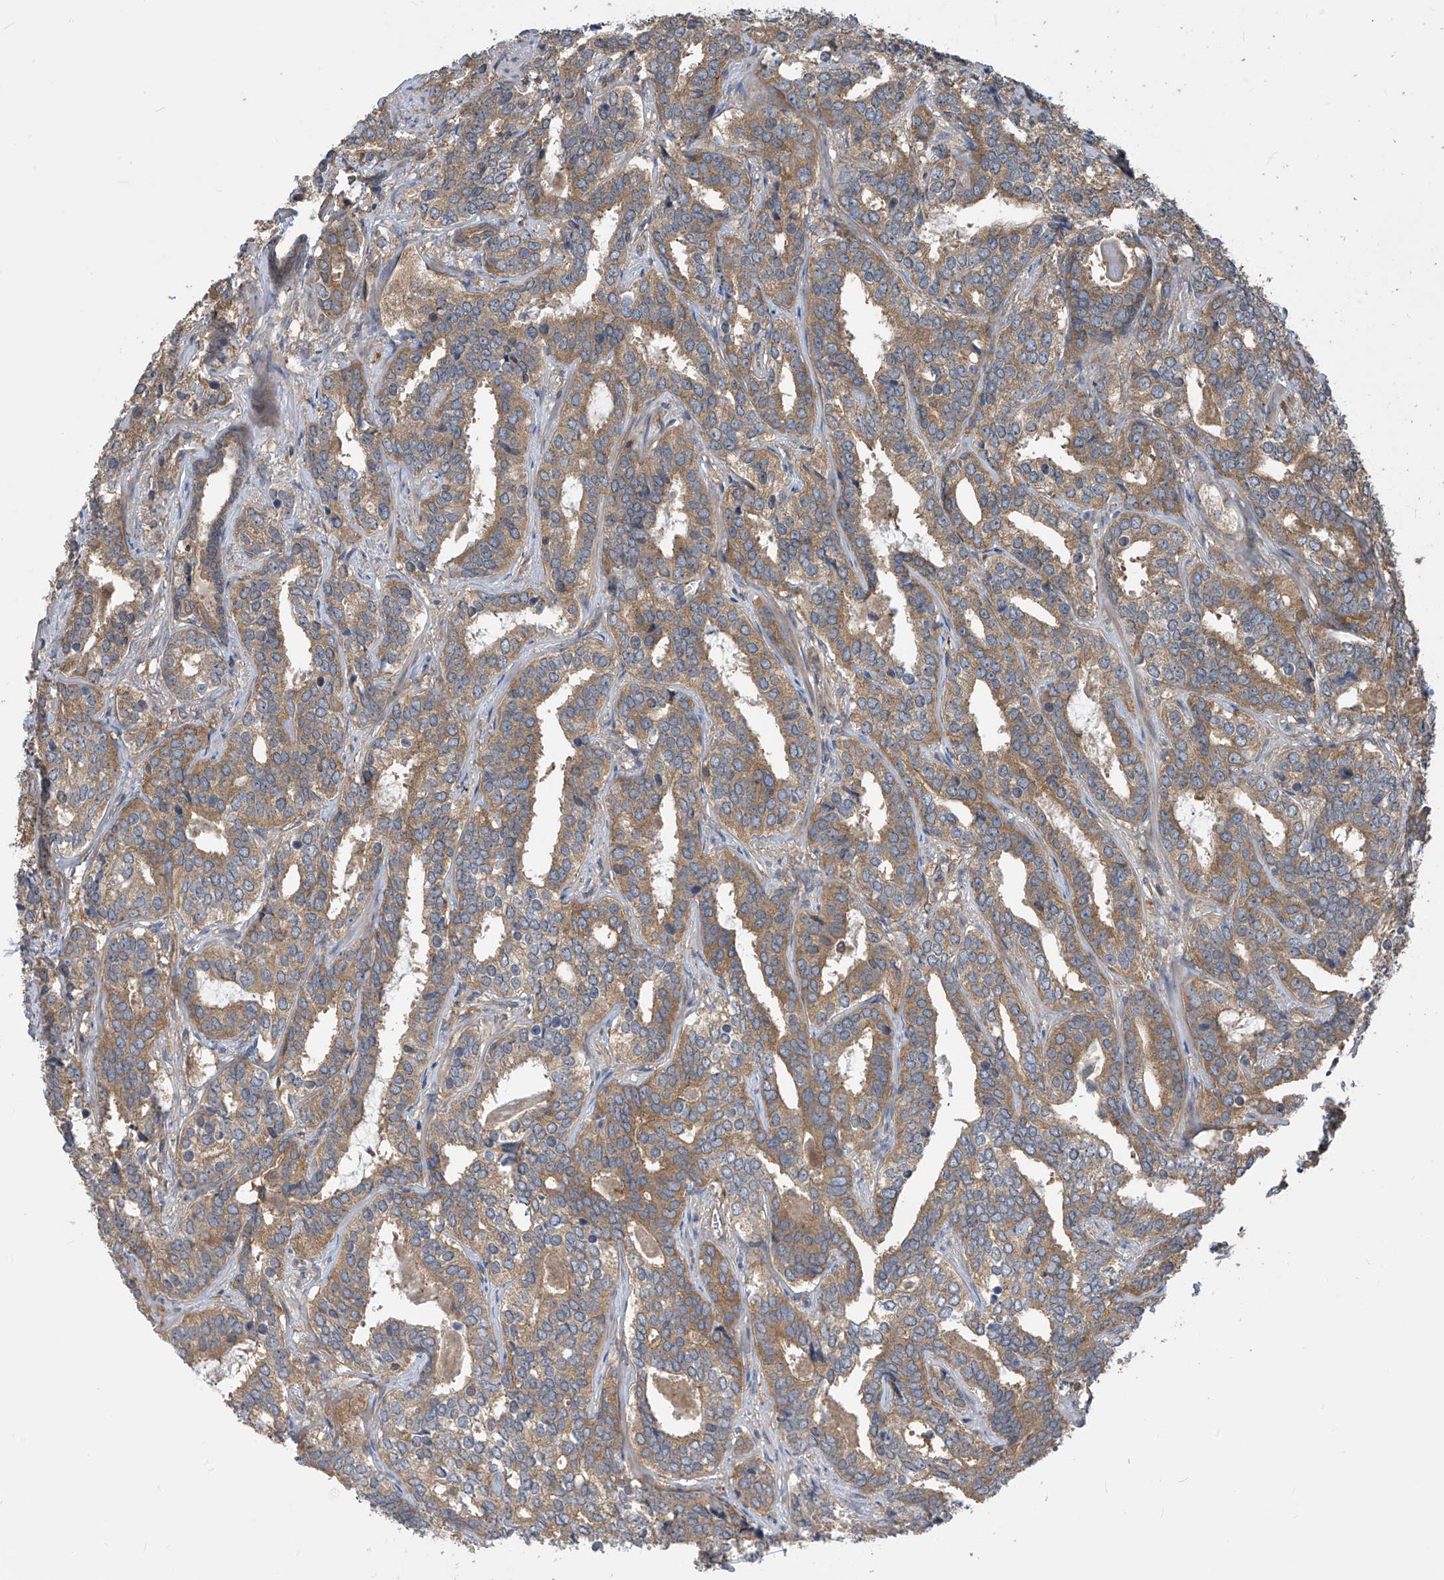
{"staining": {"intensity": "moderate", "quantity": ">75%", "location": "cytoplasmic/membranous"}, "tissue": "prostate cancer", "cell_type": "Tumor cells", "image_type": "cancer", "snomed": [{"axis": "morphology", "description": "Adenocarcinoma, High grade"}, {"axis": "topography", "description": "Prostate"}], "caption": "Moderate cytoplasmic/membranous protein positivity is appreciated in about >75% of tumor cells in prostate cancer (high-grade adenocarcinoma).", "gene": "PHACTR4", "patient": {"sex": "male", "age": 62}}